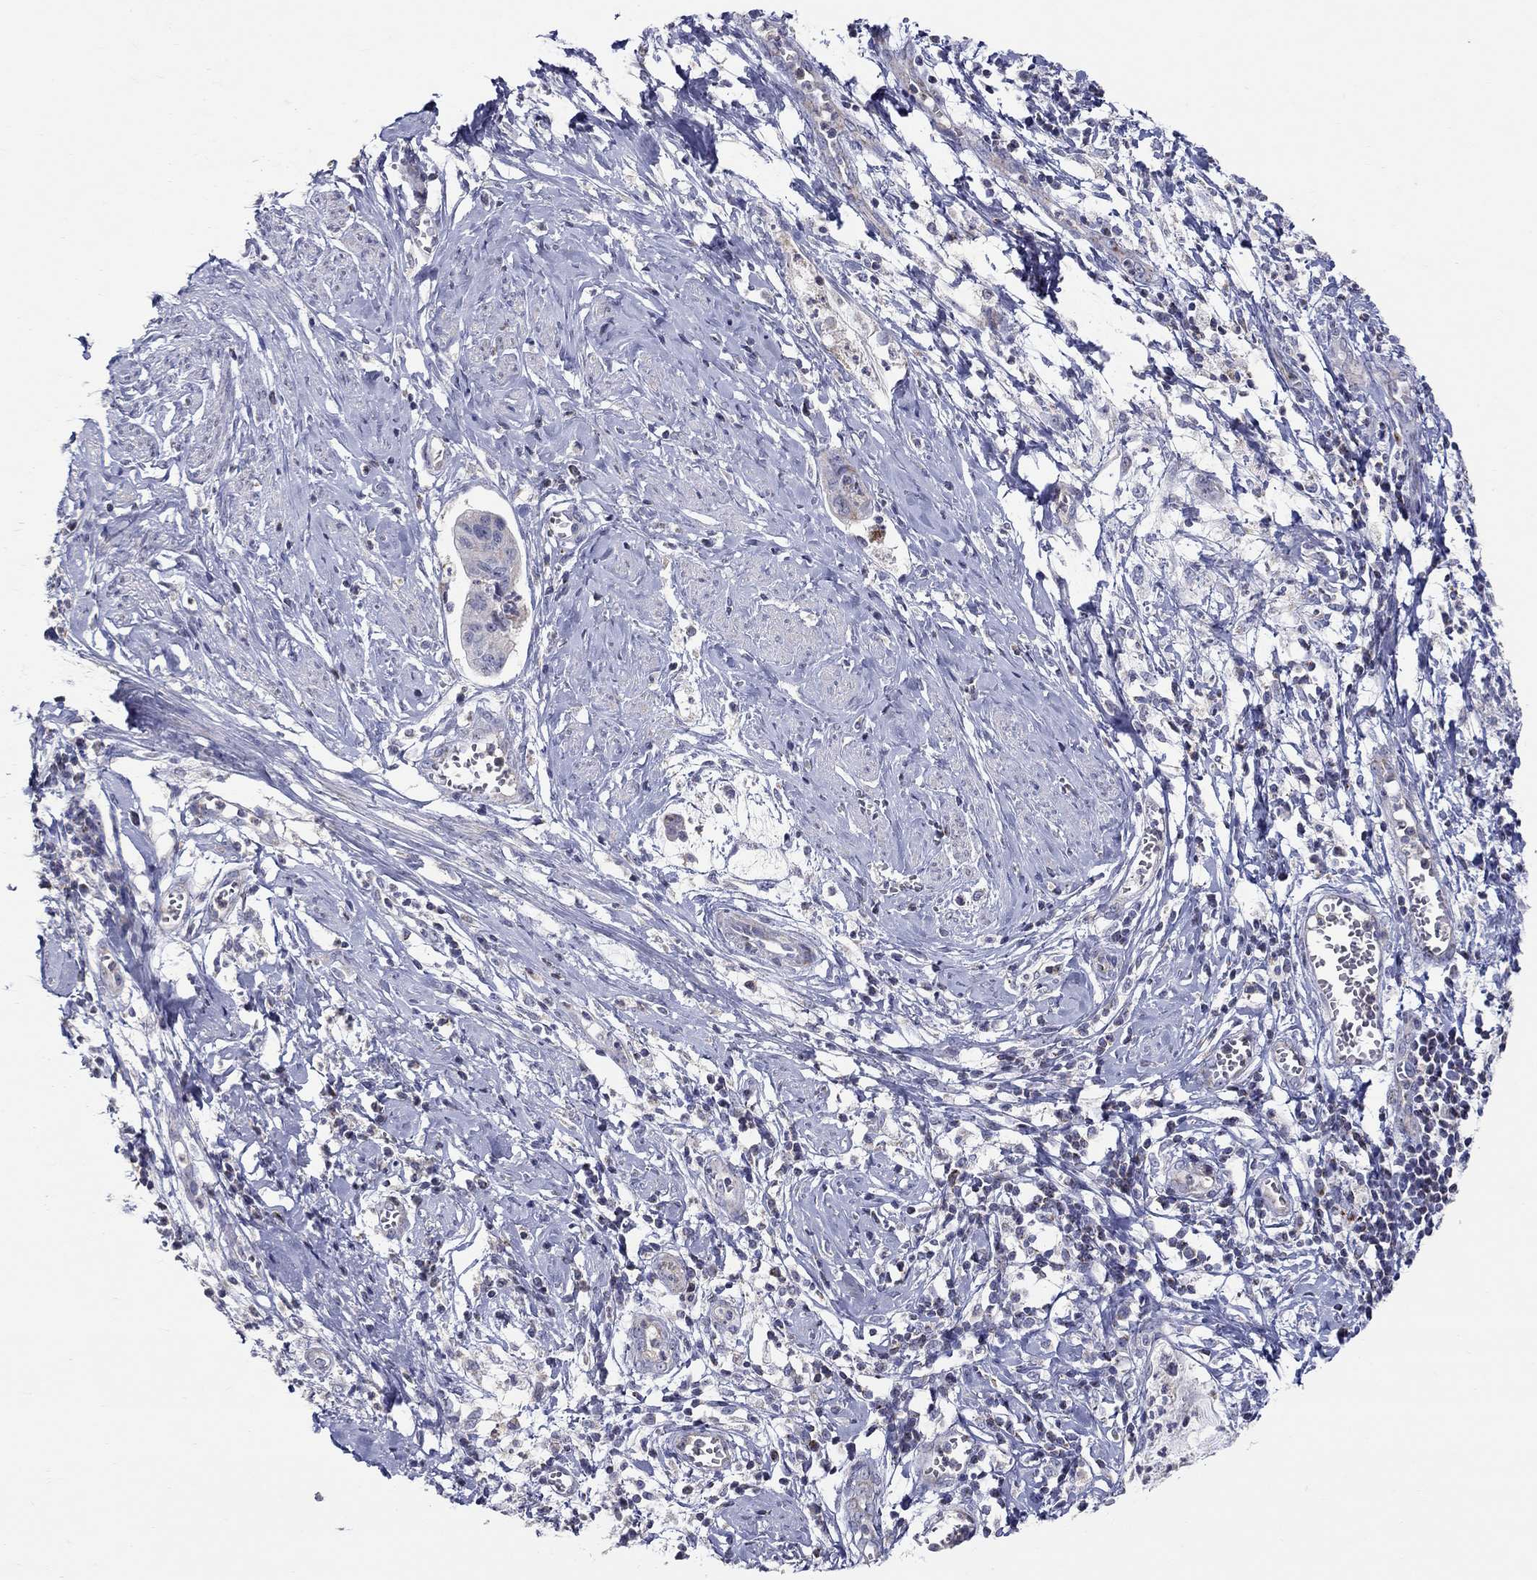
{"staining": {"intensity": "negative", "quantity": "none", "location": "none"}, "tissue": "cervical cancer", "cell_type": "Tumor cells", "image_type": "cancer", "snomed": [{"axis": "morphology", "description": "Adenocarcinoma, NOS"}, {"axis": "topography", "description": "Cervix"}], "caption": "Immunohistochemistry histopathology image of human cervical cancer stained for a protein (brown), which demonstrates no positivity in tumor cells. (DAB (3,3'-diaminobenzidine) immunohistochemistry with hematoxylin counter stain).", "gene": "HMX2", "patient": {"sex": "female", "age": 44}}